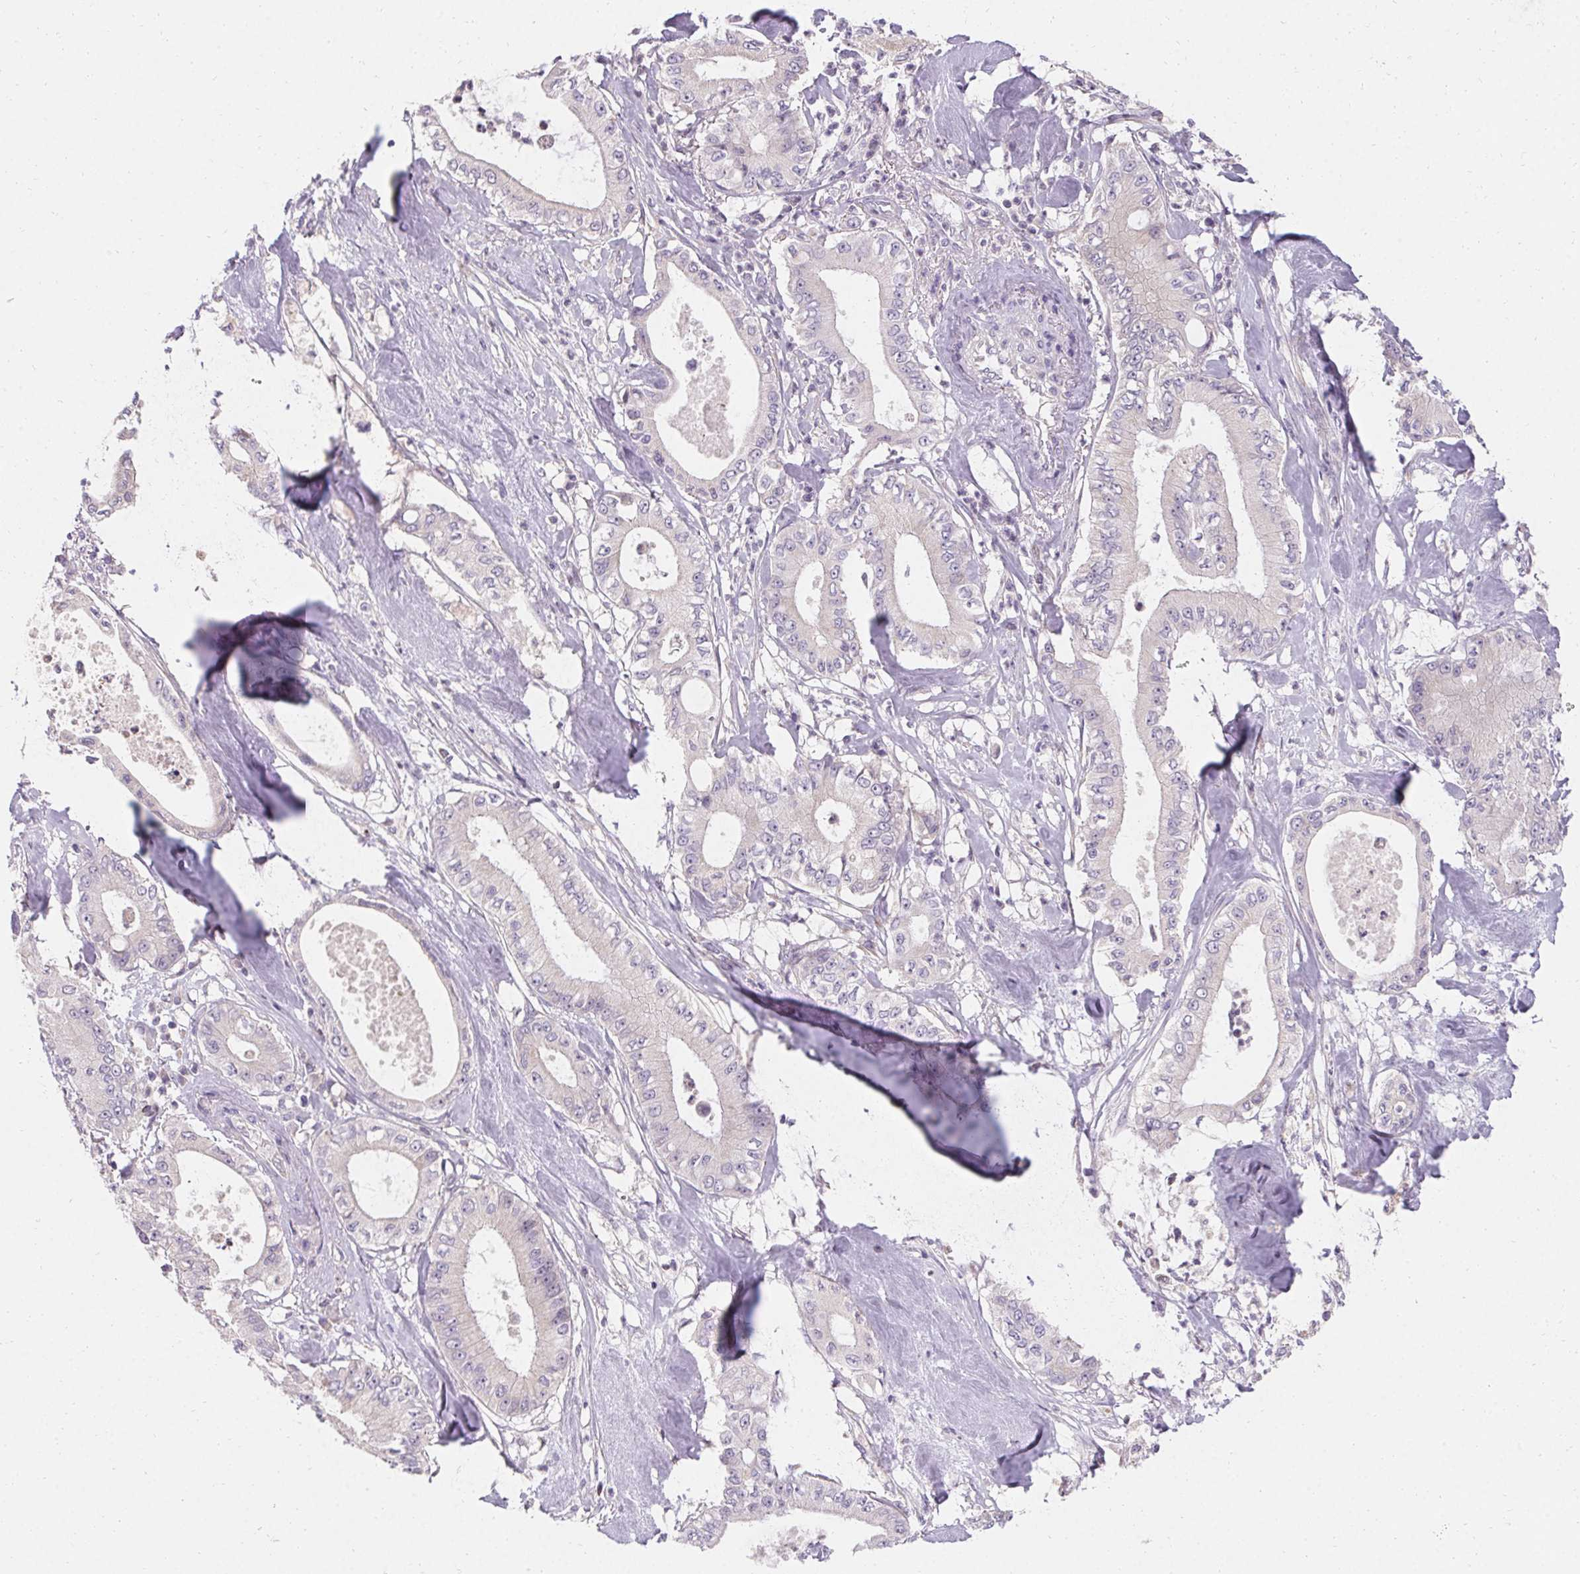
{"staining": {"intensity": "negative", "quantity": "none", "location": "none"}, "tissue": "pancreatic cancer", "cell_type": "Tumor cells", "image_type": "cancer", "snomed": [{"axis": "morphology", "description": "Adenocarcinoma, NOS"}, {"axis": "topography", "description": "Pancreas"}], "caption": "Tumor cells show no significant protein expression in adenocarcinoma (pancreatic).", "gene": "TRIP13", "patient": {"sex": "male", "age": 71}}